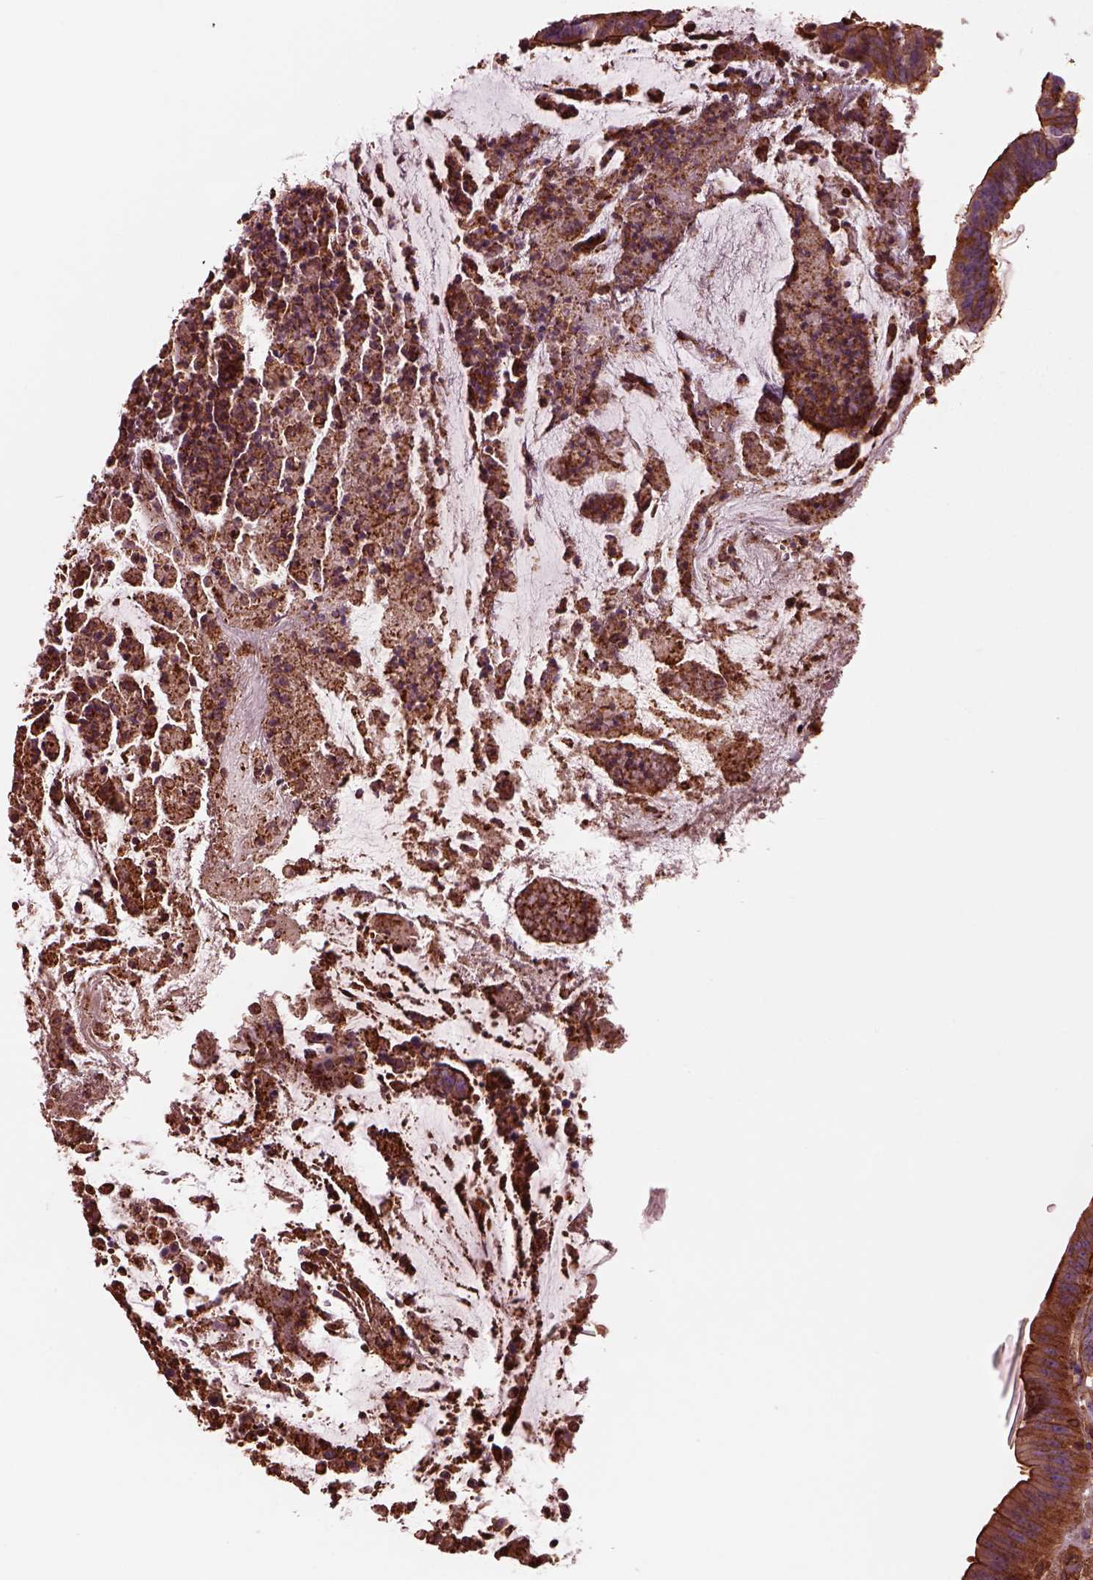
{"staining": {"intensity": "strong", "quantity": ">75%", "location": "cytoplasmic/membranous"}, "tissue": "colorectal cancer", "cell_type": "Tumor cells", "image_type": "cancer", "snomed": [{"axis": "morphology", "description": "Adenocarcinoma, NOS"}, {"axis": "topography", "description": "Colon"}], "caption": "The photomicrograph exhibits a brown stain indicating the presence of a protein in the cytoplasmic/membranous of tumor cells in colorectal cancer.", "gene": "MYL6", "patient": {"sex": "female", "age": 43}}